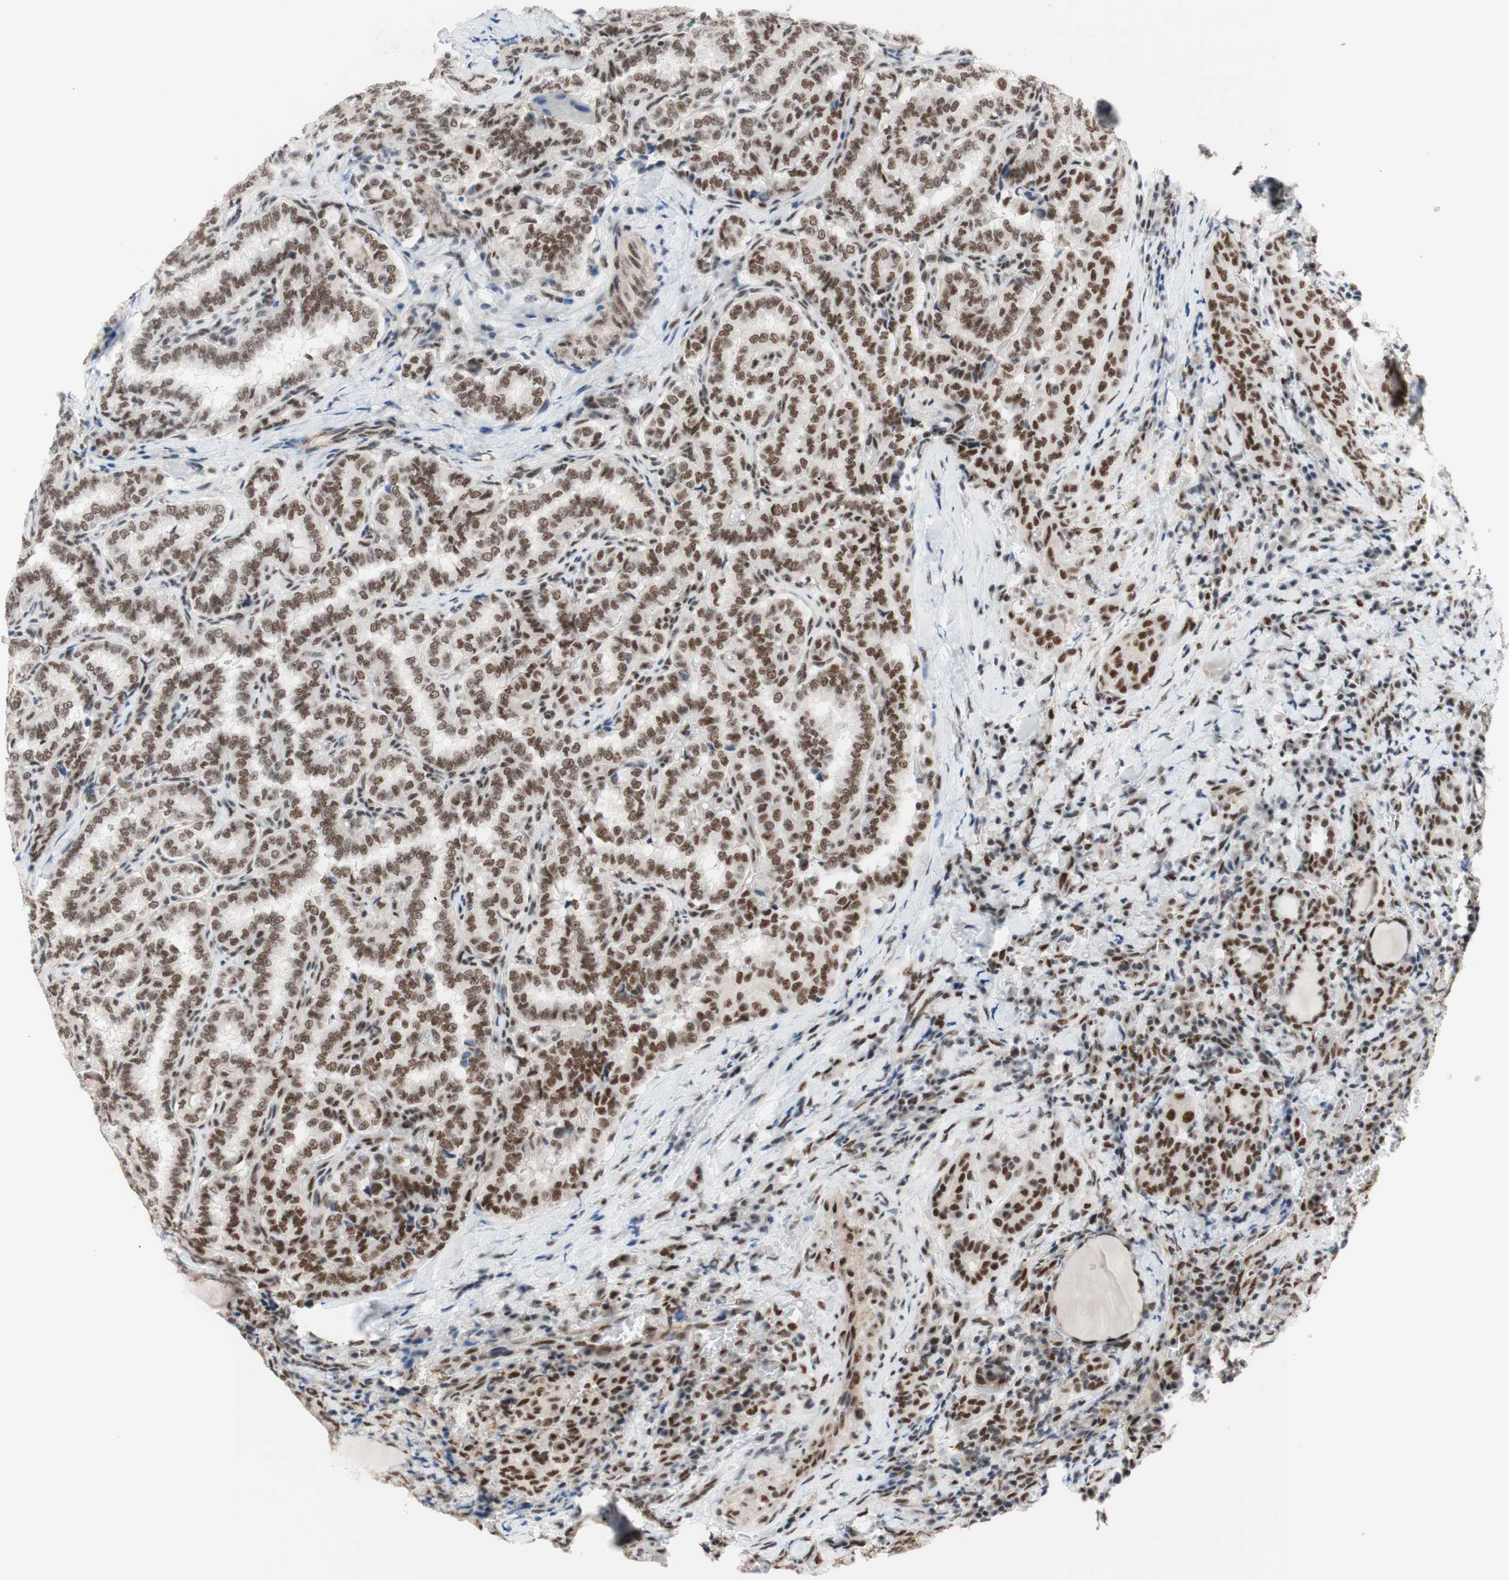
{"staining": {"intensity": "moderate", "quantity": ">75%", "location": "nuclear"}, "tissue": "thyroid cancer", "cell_type": "Tumor cells", "image_type": "cancer", "snomed": [{"axis": "morphology", "description": "Normal tissue, NOS"}, {"axis": "morphology", "description": "Papillary adenocarcinoma, NOS"}, {"axis": "topography", "description": "Thyroid gland"}], "caption": "High-magnification brightfield microscopy of thyroid cancer stained with DAB (3,3'-diaminobenzidine) (brown) and counterstained with hematoxylin (blue). tumor cells exhibit moderate nuclear staining is seen in approximately>75% of cells. Immunohistochemistry (ihc) stains the protein of interest in brown and the nuclei are stained blue.", "gene": "PRPF19", "patient": {"sex": "female", "age": 30}}